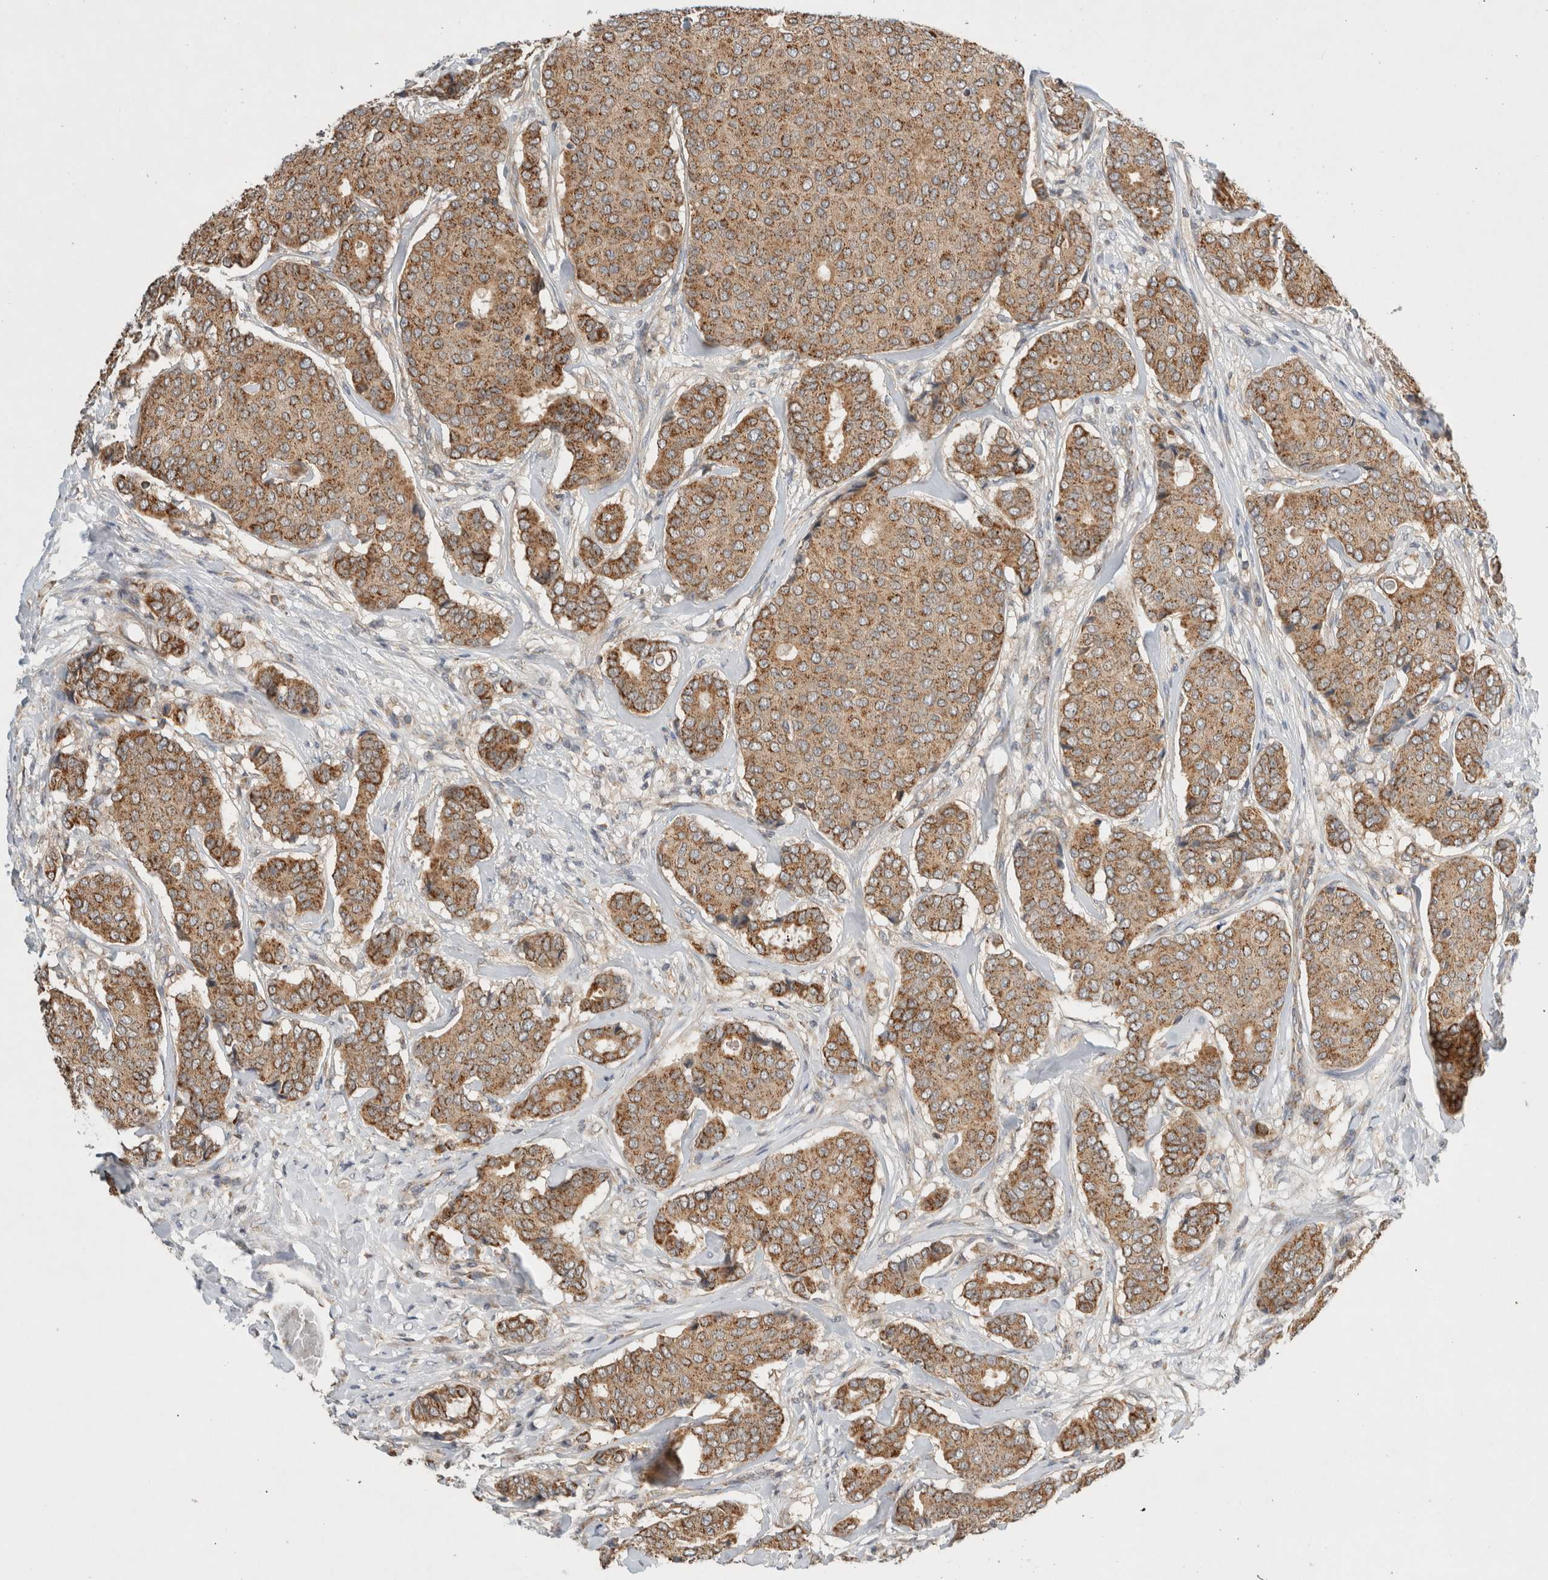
{"staining": {"intensity": "moderate", "quantity": ">75%", "location": "cytoplasmic/membranous"}, "tissue": "breast cancer", "cell_type": "Tumor cells", "image_type": "cancer", "snomed": [{"axis": "morphology", "description": "Duct carcinoma"}, {"axis": "topography", "description": "Breast"}], "caption": "This is a photomicrograph of immunohistochemistry staining of breast intraductal carcinoma, which shows moderate positivity in the cytoplasmic/membranous of tumor cells.", "gene": "AMPD1", "patient": {"sex": "female", "age": 75}}